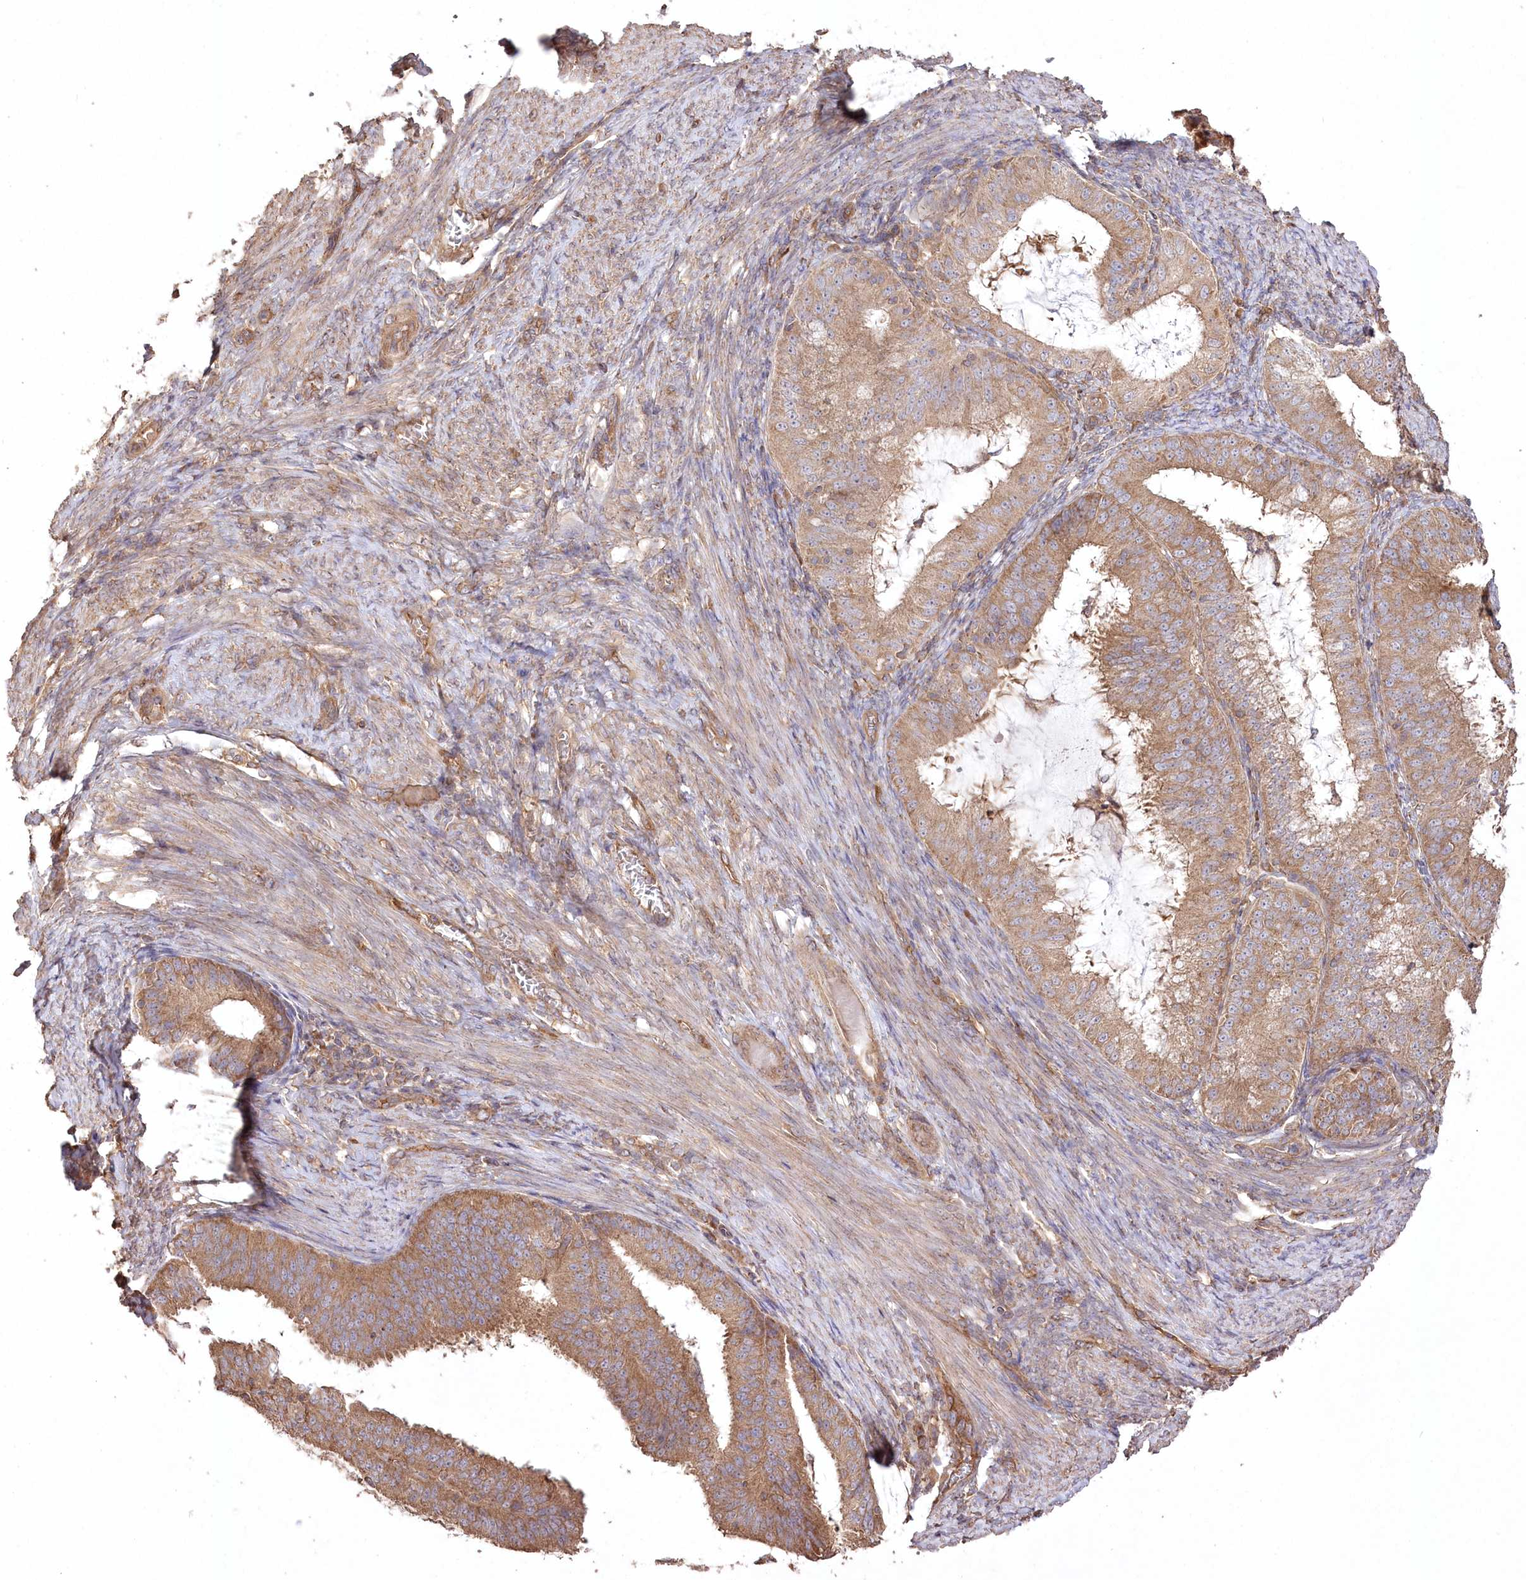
{"staining": {"intensity": "moderate", "quantity": ">75%", "location": "cytoplasmic/membranous"}, "tissue": "endometrial cancer", "cell_type": "Tumor cells", "image_type": "cancer", "snomed": [{"axis": "morphology", "description": "Adenocarcinoma, NOS"}, {"axis": "topography", "description": "Endometrium"}], "caption": "Protein staining by immunohistochemistry (IHC) exhibits moderate cytoplasmic/membranous positivity in about >75% of tumor cells in endometrial cancer (adenocarcinoma). Immunohistochemistry (ihc) stains the protein in brown and the nuclei are stained blue.", "gene": "PRSS53", "patient": {"sex": "female", "age": 51}}